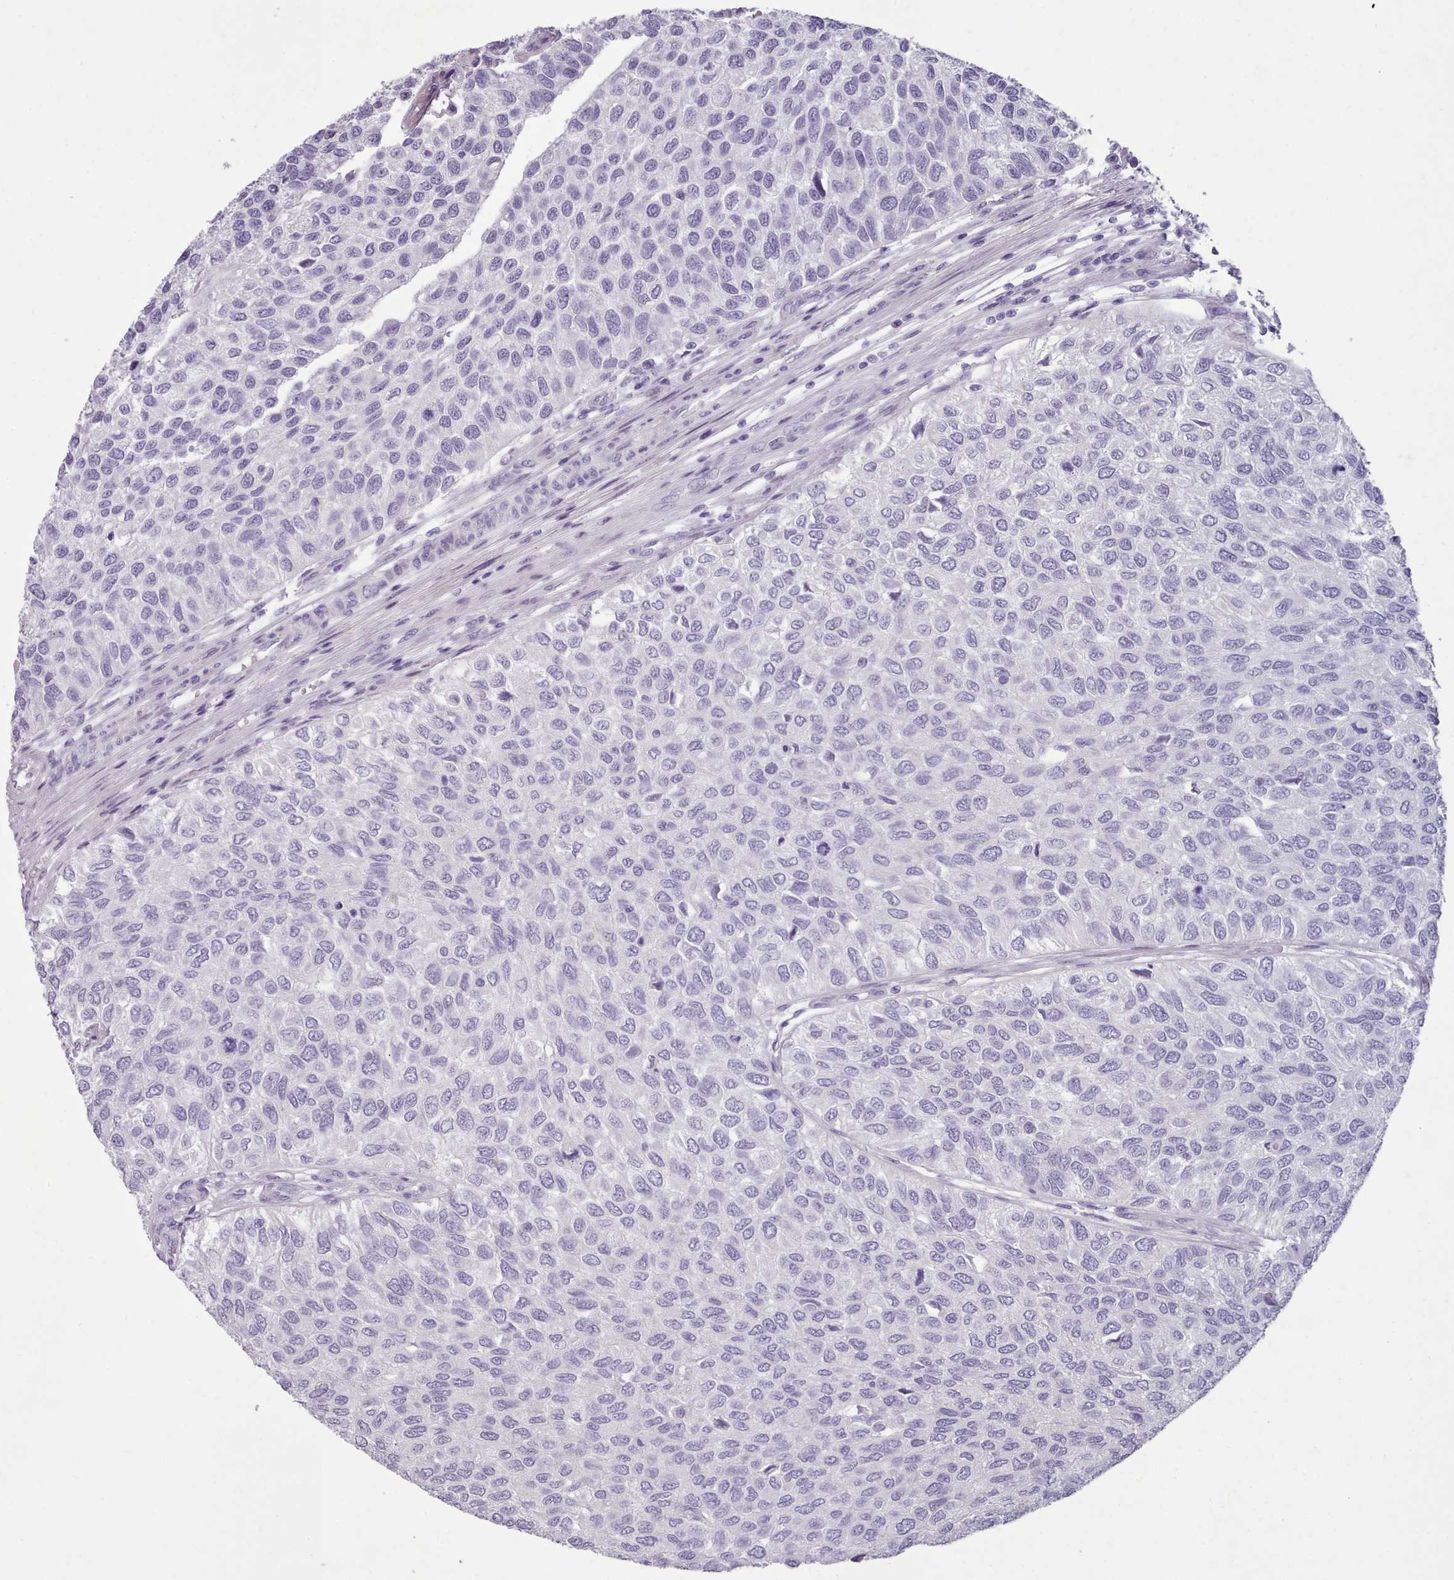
{"staining": {"intensity": "negative", "quantity": "none", "location": "none"}, "tissue": "urothelial cancer", "cell_type": "Tumor cells", "image_type": "cancer", "snomed": [{"axis": "morphology", "description": "Urothelial carcinoma, NOS"}, {"axis": "topography", "description": "Urinary bladder"}], "caption": "Micrograph shows no significant protein positivity in tumor cells of transitional cell carcinoma. The staining is performed using DAB brown chromogen with nuclei counter-stained in using hematoxylin.", "gene": "KCNT2", "patient": {"sex": "male", "age": 55}}